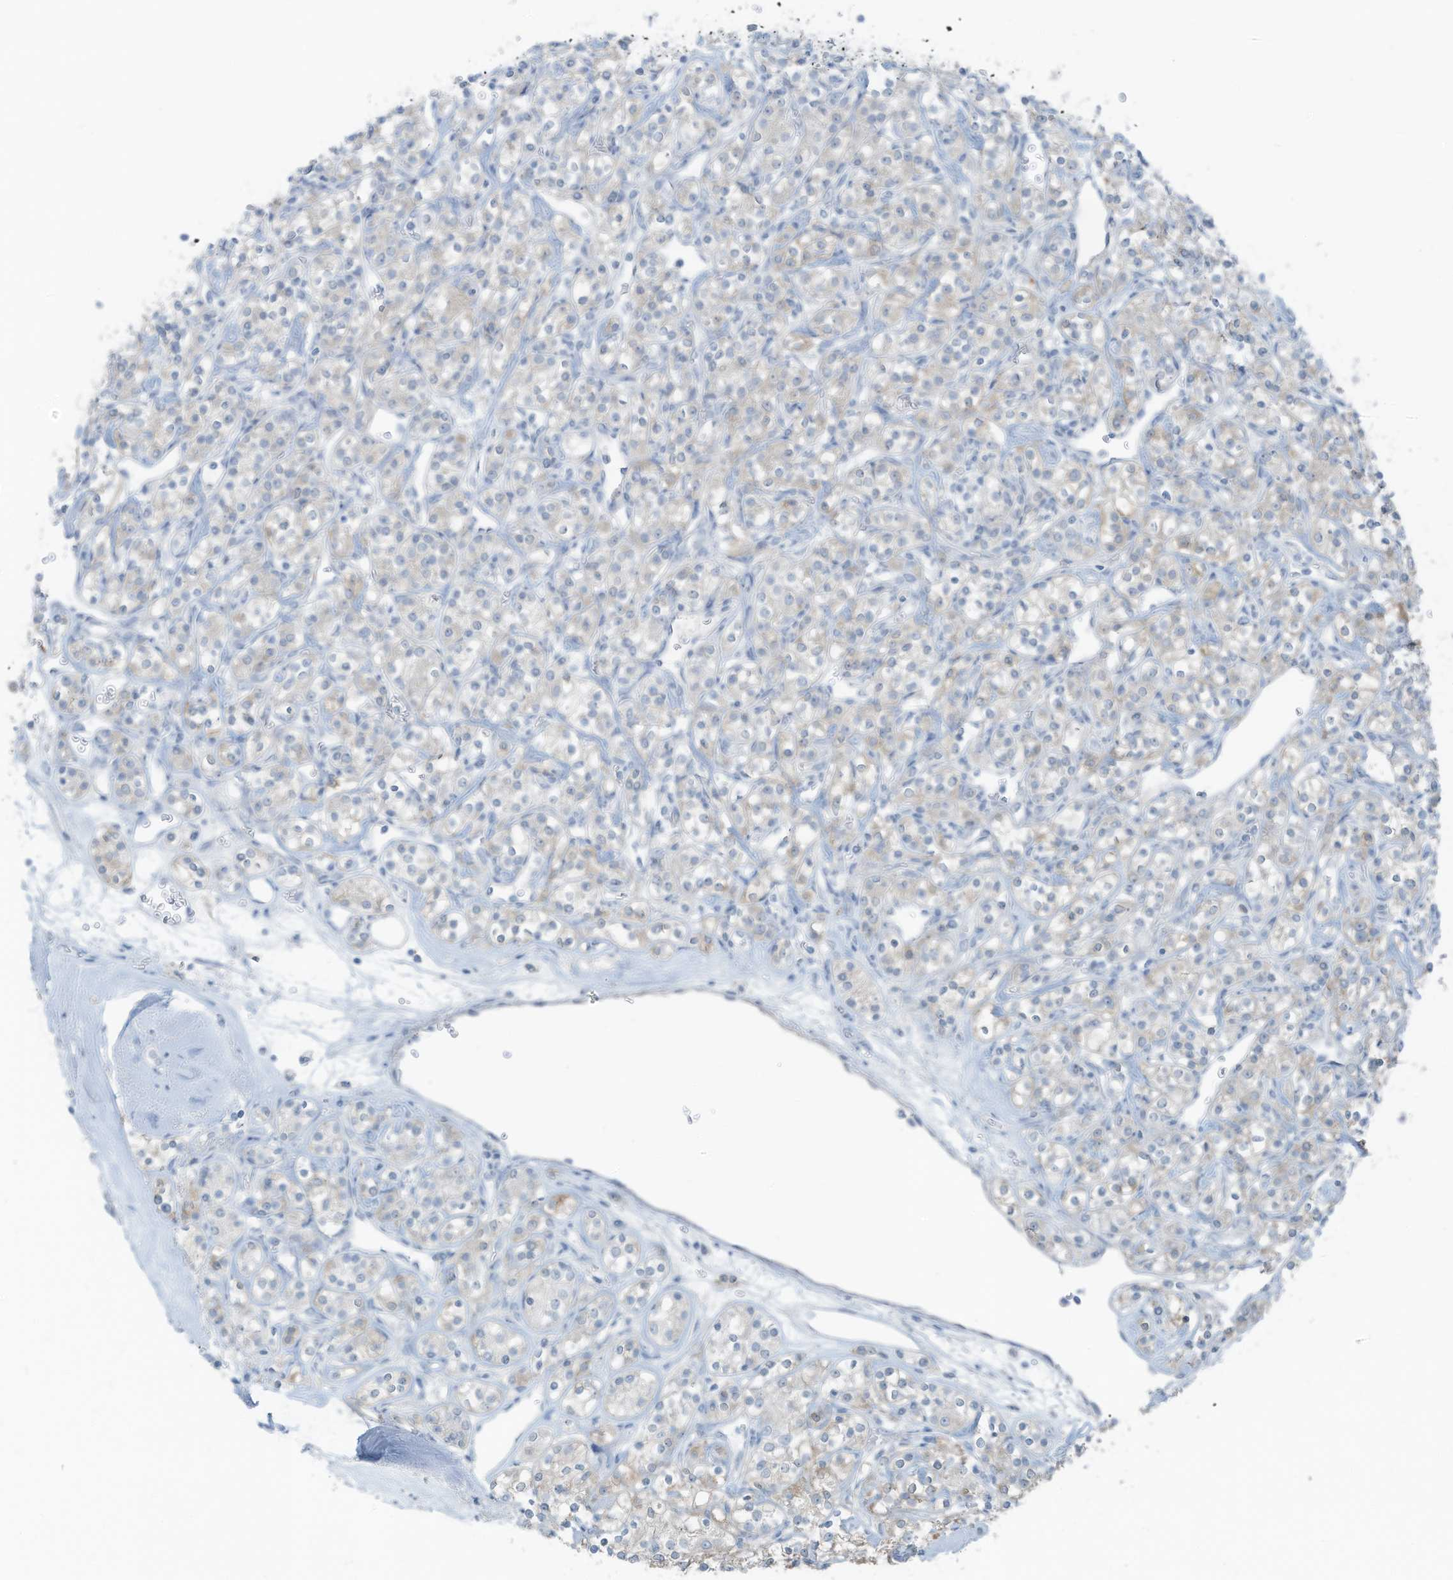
{"staining": {"intensity": "negative", "quantity": "none", "location": "none"}, "tissue": "renal cancer", "cell_type": "Tumor cells", "image_type": "cancer", "snomed": [{"axis": "morphology", "description": "Adenocarcinoma, NOS"}, {"axis": "topography", "description": "Kidney"}], "caption": "Immunohistochemical staining of renal cancer (adenocarcinoma) reveals no significant expression in tumor cells.", "gene": "SLC25A43", "patient": {"sex": "male", "age": 77}}